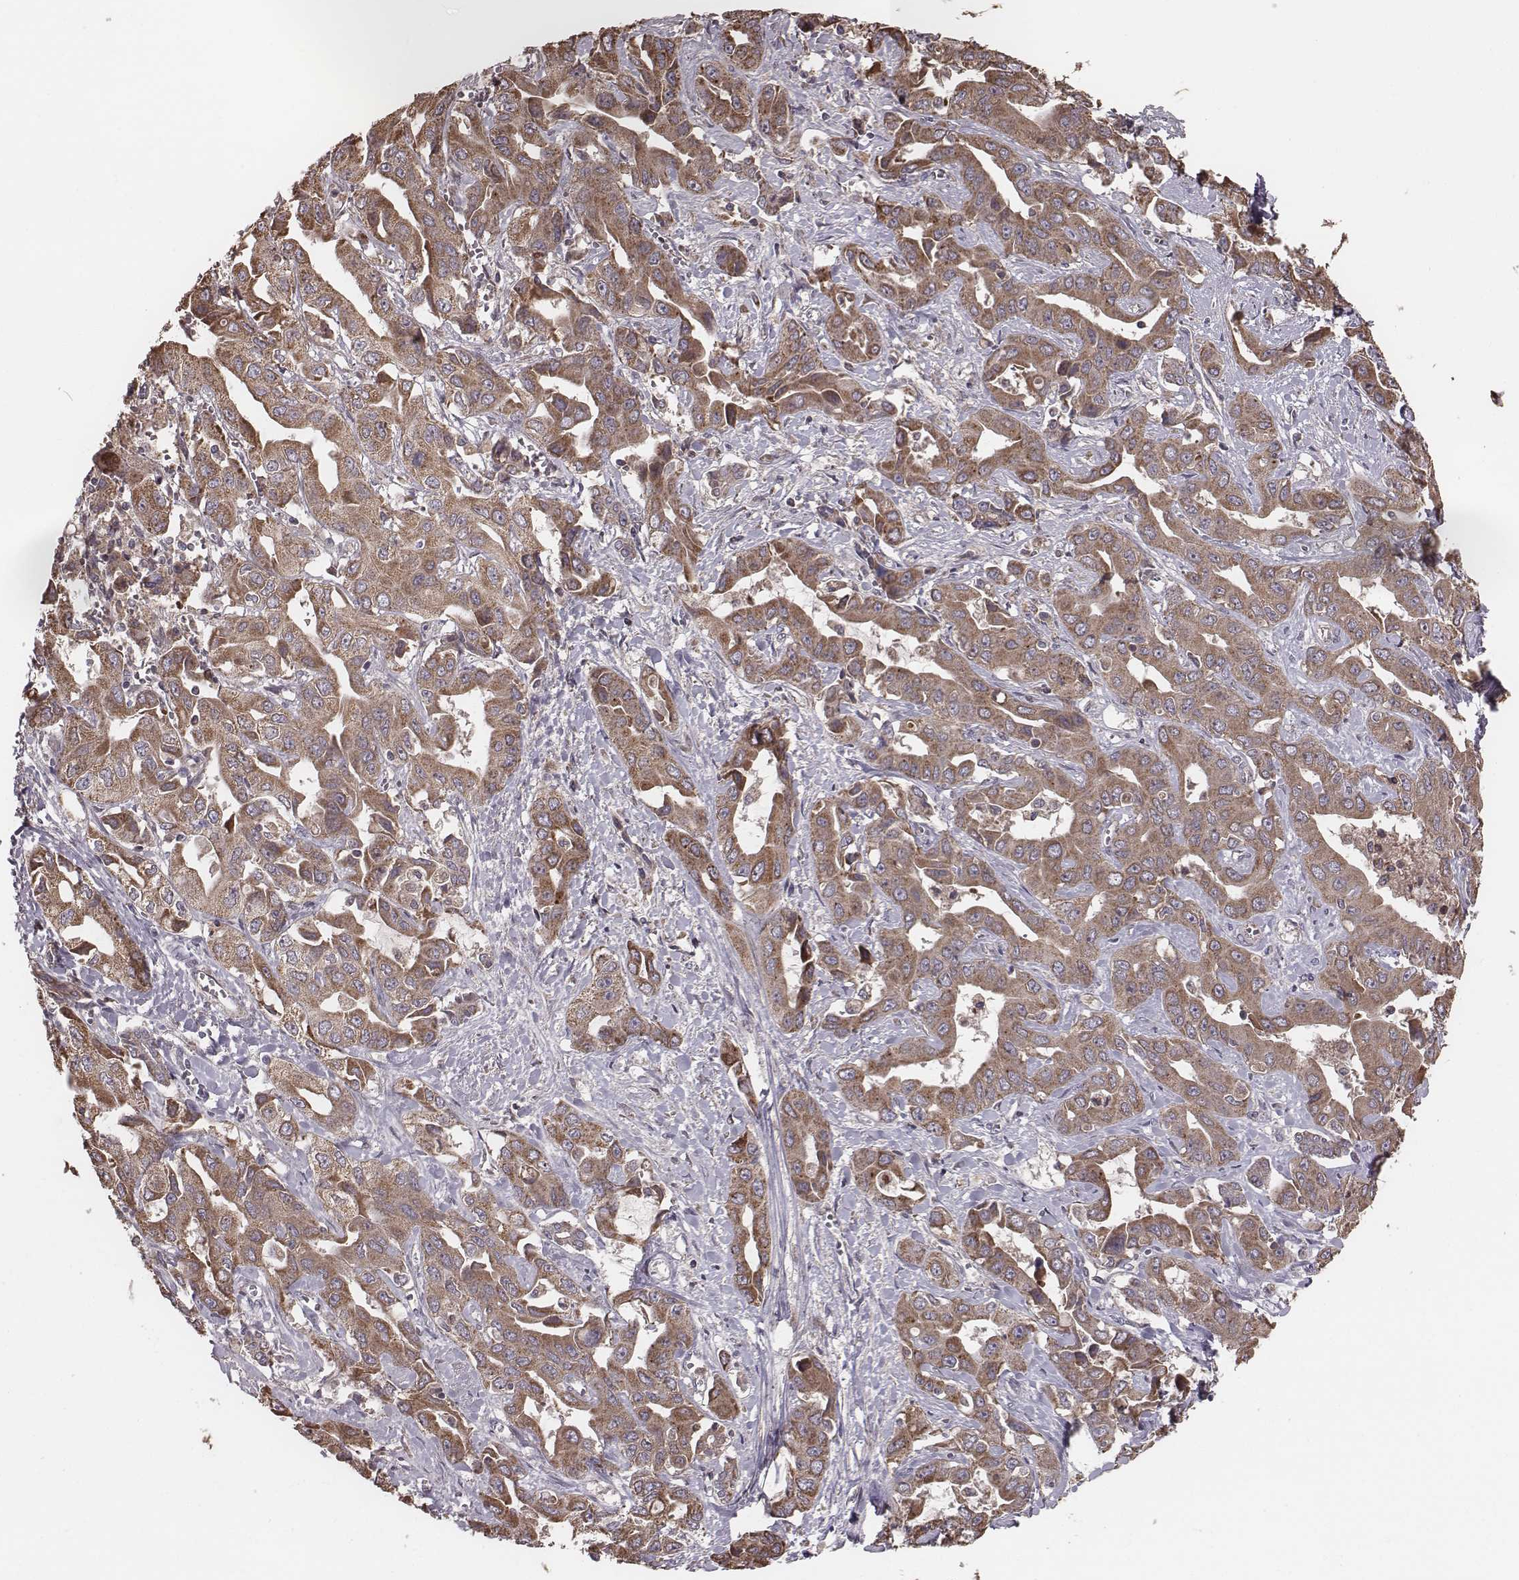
{"staining": {"intensity": "moderate", "quantity": ">75%", "location": "cytoplasmic/membranous"}, "tissue": "liver cancer", "cell_type": "Tumor cells", "image_type": "cancer", "snomed": [{"axis": "morphology", "description": "Cholangiocarcinoma"}, {"axis": "topography", "description": "Liver"}], "caption": "Cholangiocarcinoma (liver) was stained to show a protein in brown. There is medium levels of moderate cytoplasmic/membranous staining in about >75% of tumor cells.", "gene": "PDCD2L", "patient": {"sex": "female", "age": 52}}